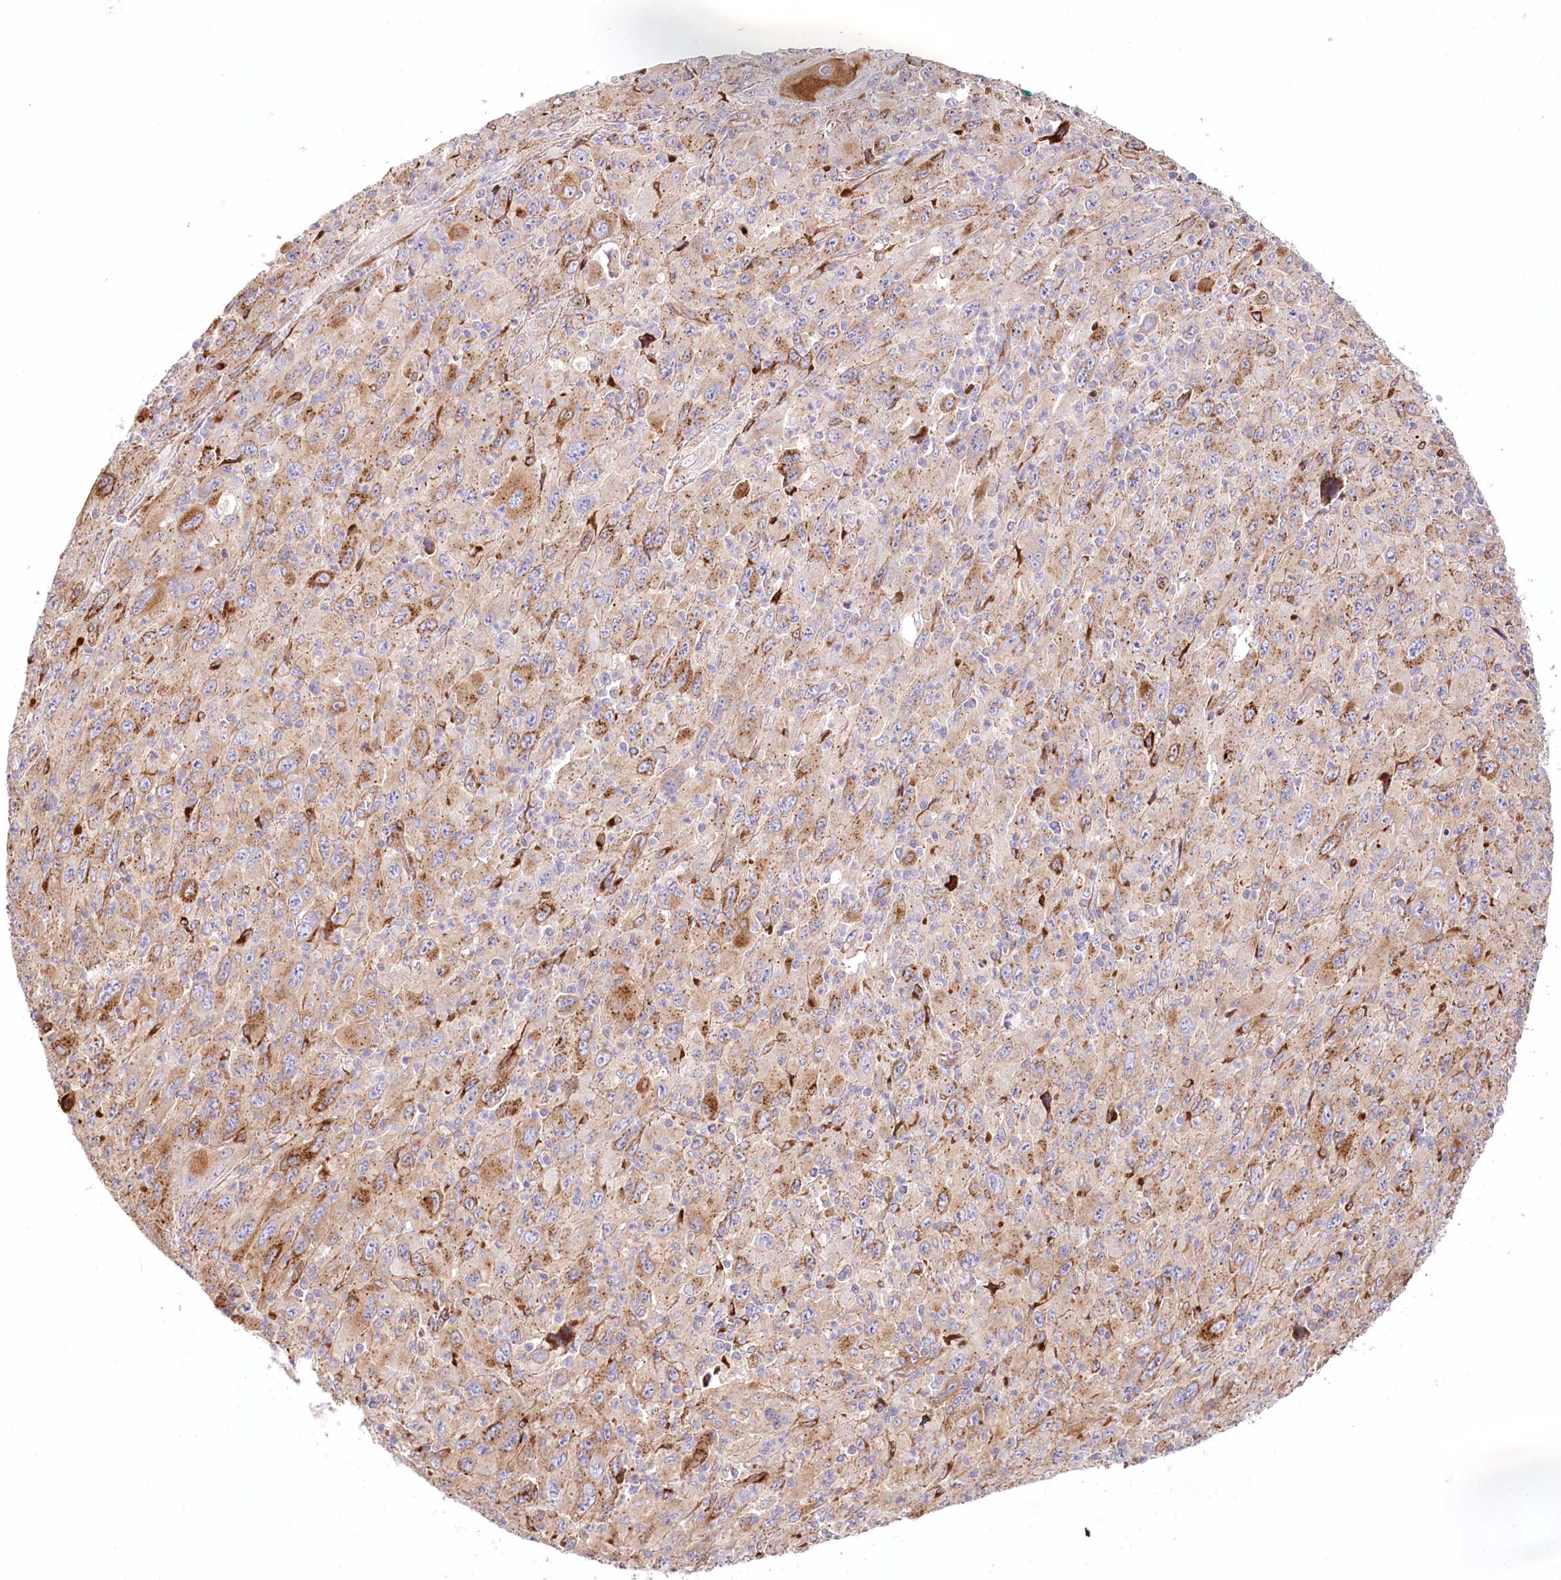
{"staining": {"intensity": "moderate", "quantity": ">75%", "location": "cytoplasmic/membranous"}, "tissue": "melanoma", "cell_type": "Tumor cells", "image_type": "cancer", "snomed": [{"axis": "morphology", "description": "Malignant melanoma, Metastatic site"}, {"axis": "topography", "description": "Skin"}], "caption": "Tumor cells reveal moderate cytoplasmic/membranous expression in about >75% of cells in malignant melanoma (metastatic site).", "gene": "ABRAXAS2", "patient": {"sex": "female", "age": 56}}